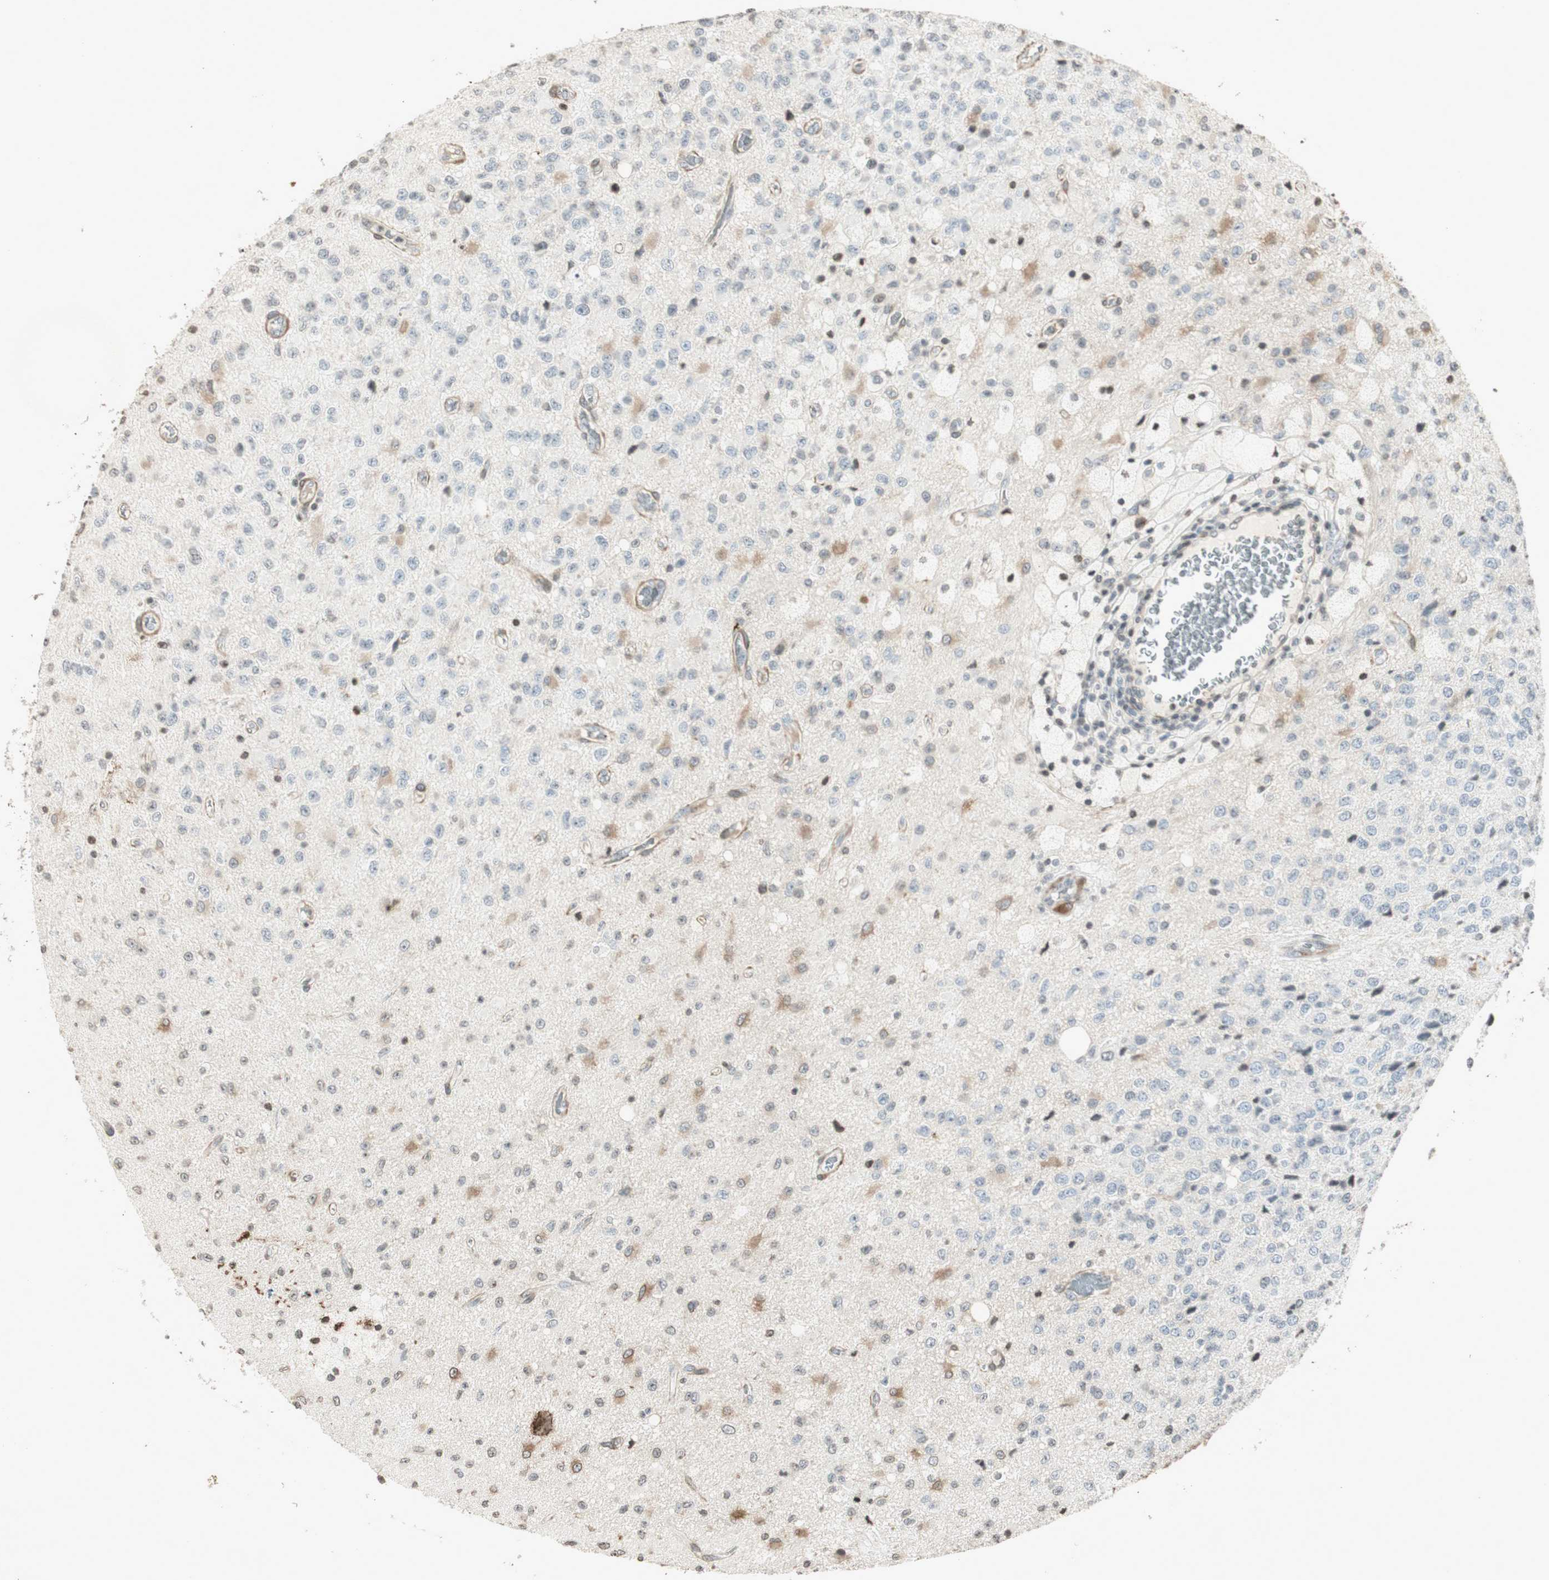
{"staining": {"intensity": "weak", "quantity": "<25%", "location": "nuclear"}, "tissue": "glioma", "cell_type": "Tumor cells", "image_type": "cancer", "snomed": [{"axis": "morphology", "description": "Glioma, malignant, High grade"}, {"axis": "topography", "description": "pancreas cauda"}], "caption": "There is no significant staining in tumor cells of glioma.", "gene": "PRKG1", "patient": {"sex": "male", "age": 60}}